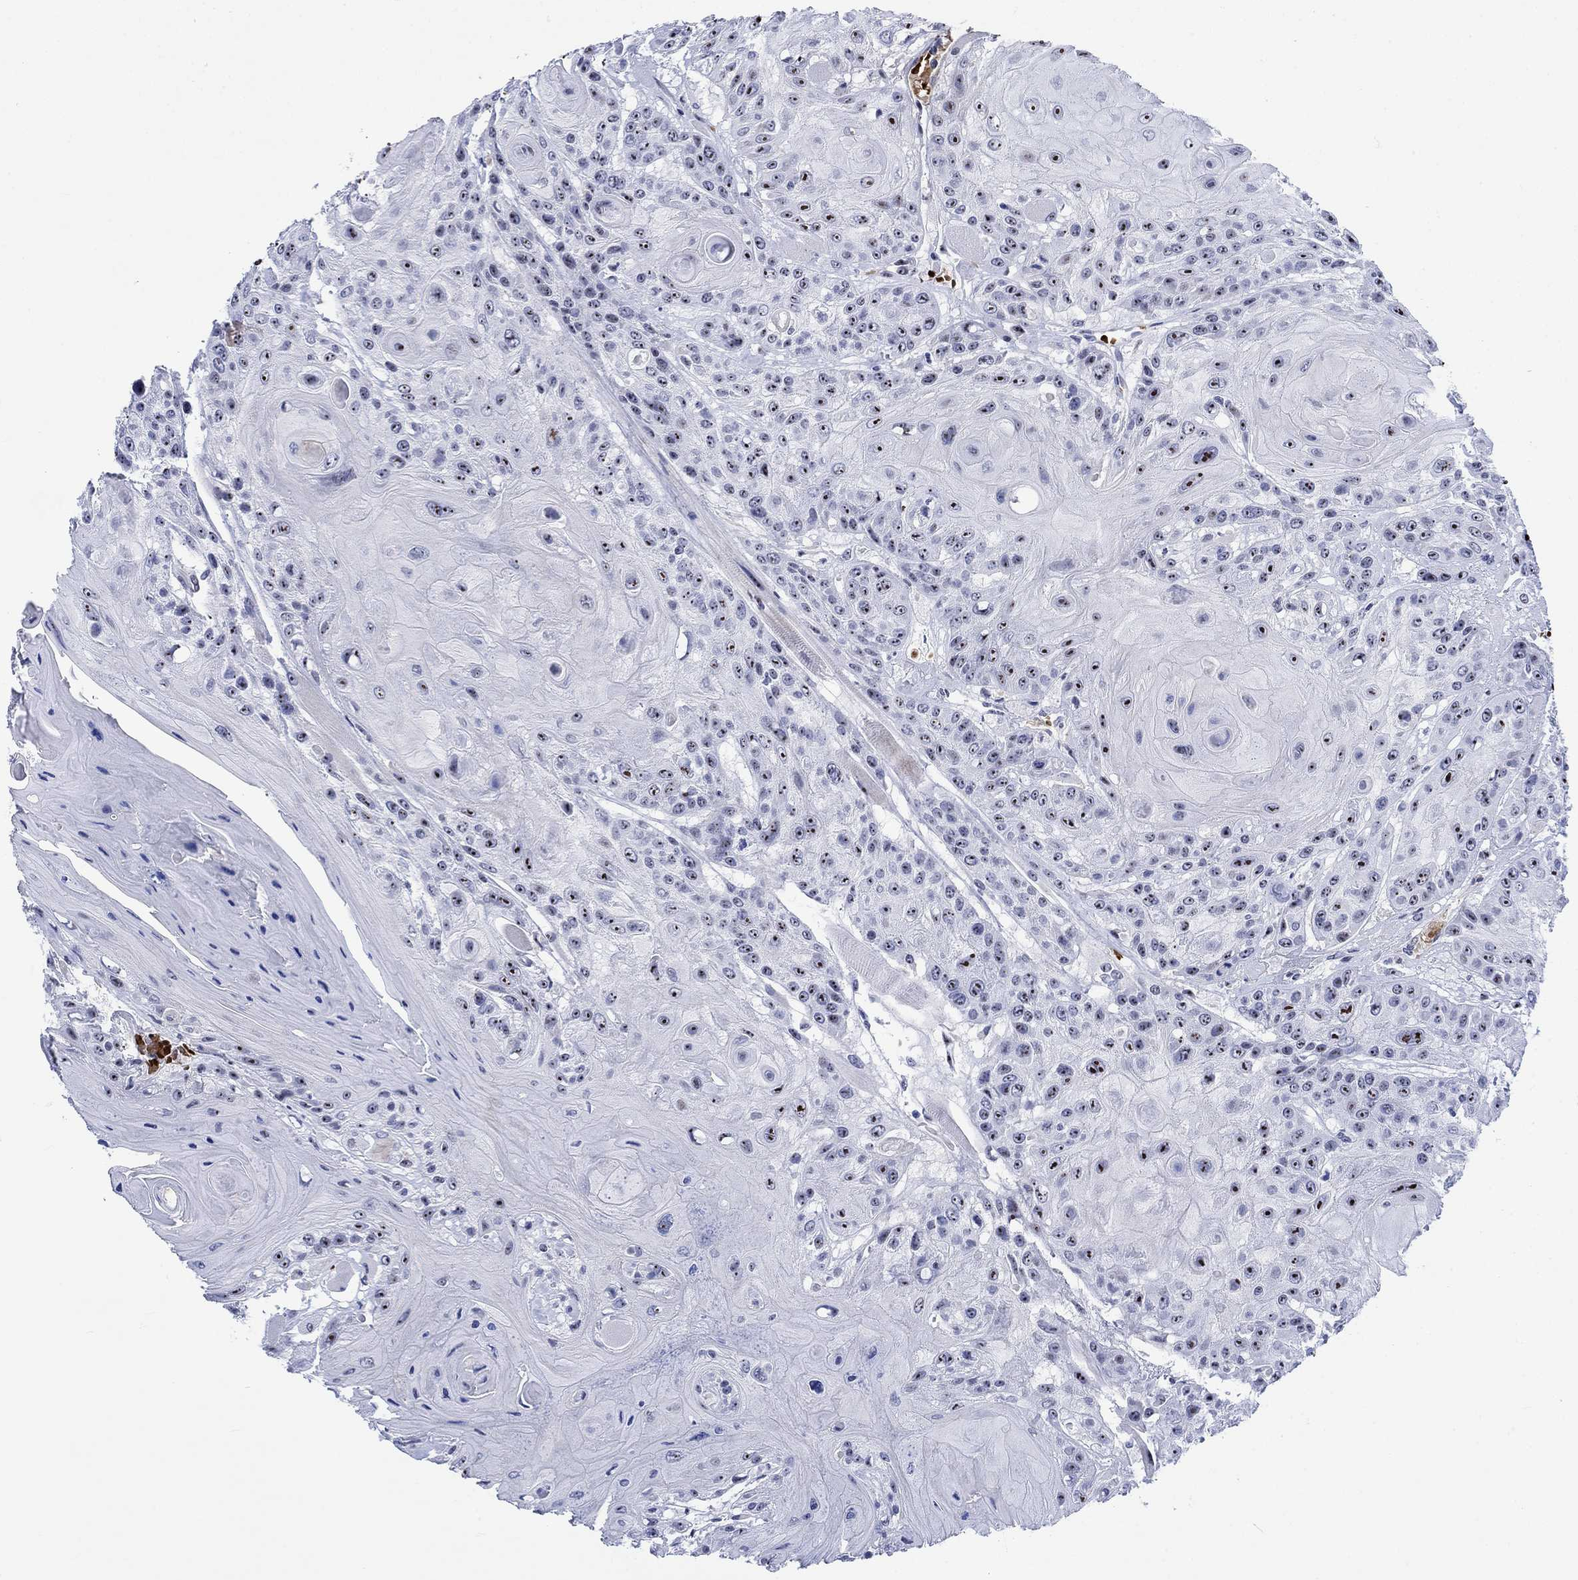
{"staining": {"intensity": "strong", "quantity": "25%-75%", "location": "nuclear"}, "tissue": "head and neck cancer", "cell_type": "Tumor cells", "image_type": "cancer", "snomed": [{"axis": "morphology", "description": "Squamous cell carcinoma, NOS"}, {"axis": "topography", "description": "Head-Neck"}], "caption": "Immunohistochemistry (IHC) image of human head and neck cancer (squamous cell carcinoma) stained for a protein (brown), which reveals high levels of strong nuclear positivity in approximately 25%-75% of tumor cells.", "gene": "ZNF446", "patient": {"sex": "female", "age": 59}}